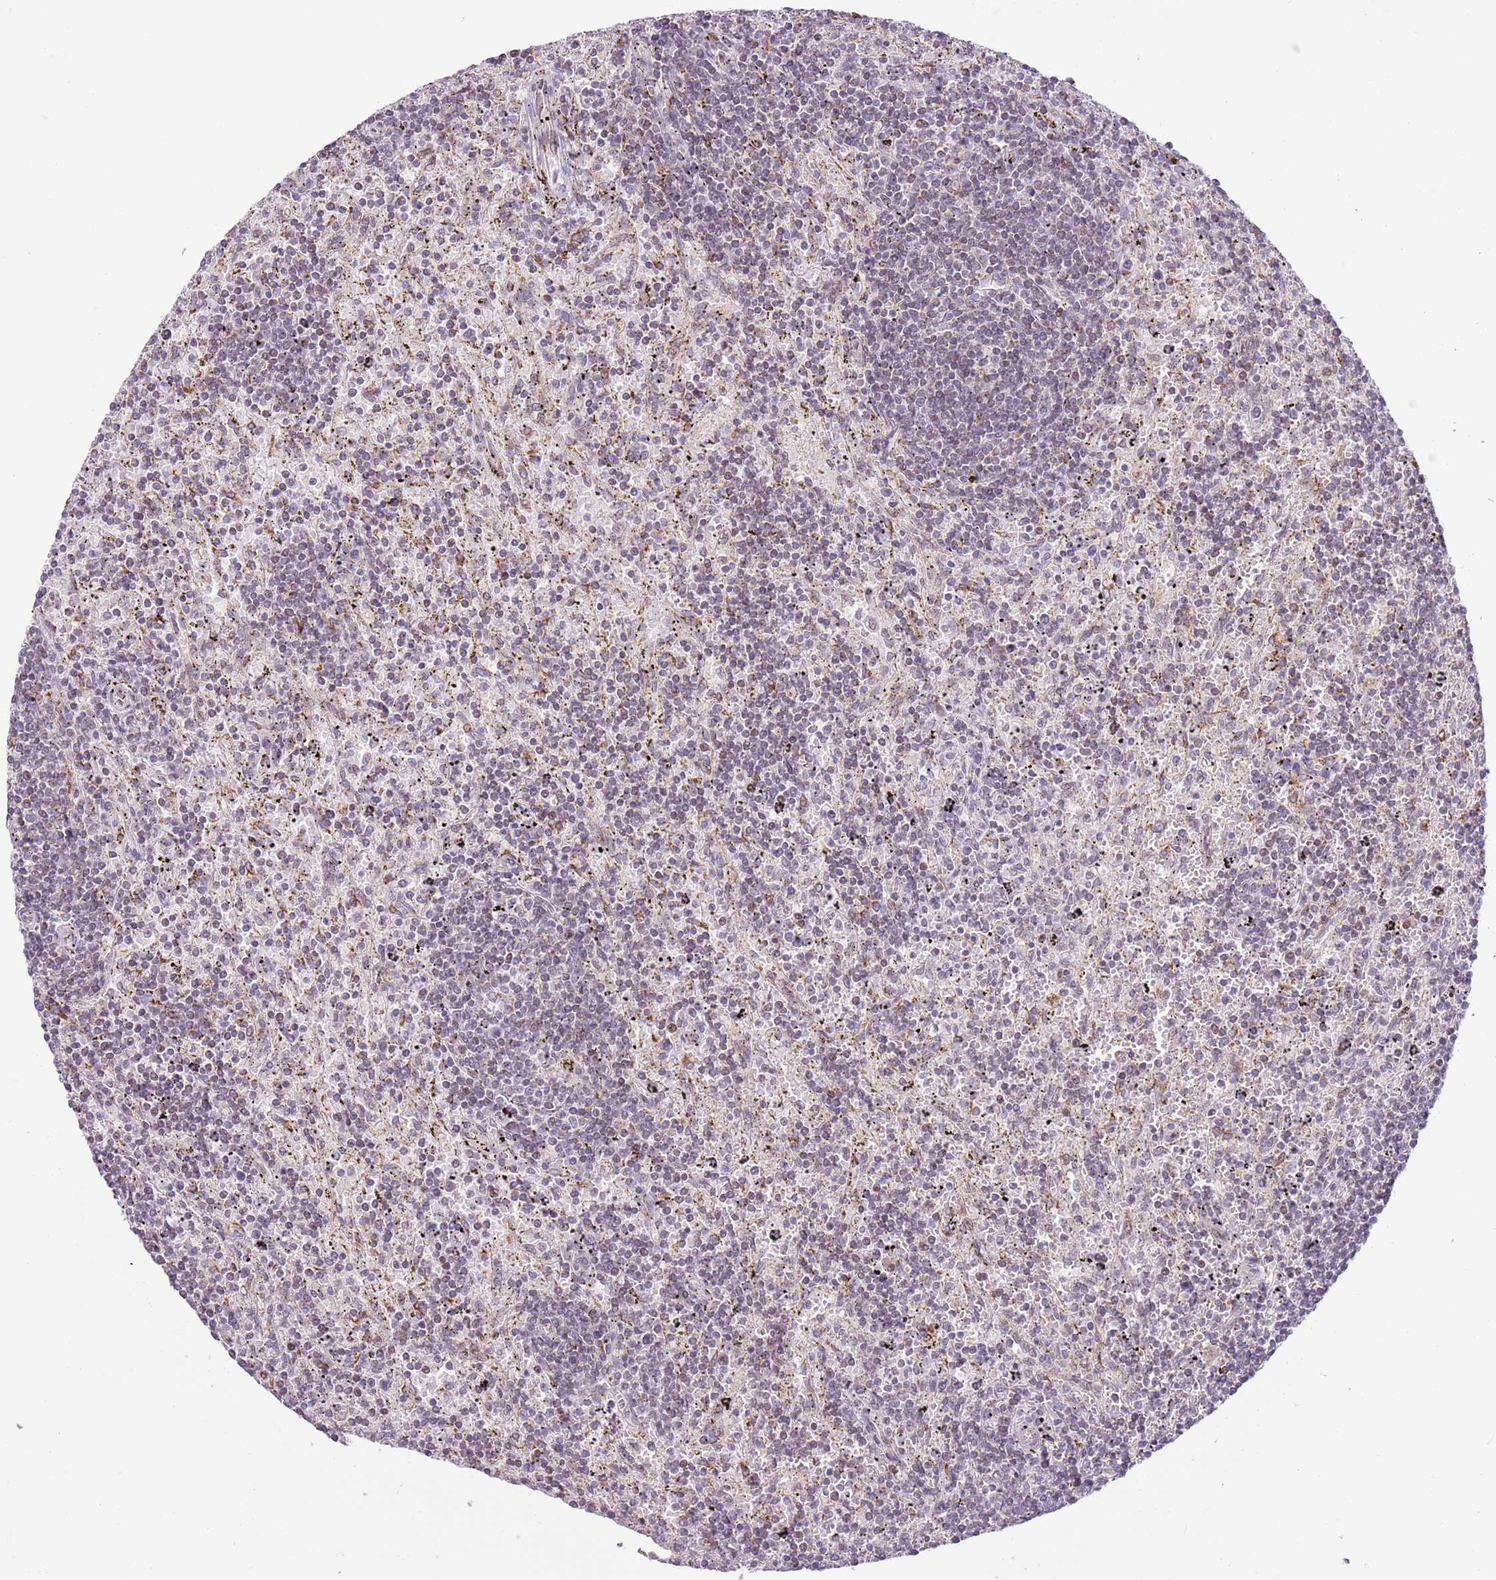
{"staining": {"intensity": "negative", "quantity": "none", "location": "none"}, "tissue": "lymphoma", "cell_type": "Tumor cells", "image_type": "cancer", "snomed": [{"axis": "morphology", "description": "Malignant lymphoma, non-Hodgkin's type, Low grade"}, {"axis": "topography", "description": "Spleen"}], "caption": "Immunohistochemistry (IHC) photomicrograph of neoplastic tissue: low-grade malignant lymphoma, non-Hodgkin's type stained with DAB (3,3'-diaminobenzidine) shows no significant protein expression in tumor cells.", "gene": "MLLT11", "patient": {"sex": "male", "age": 76}}